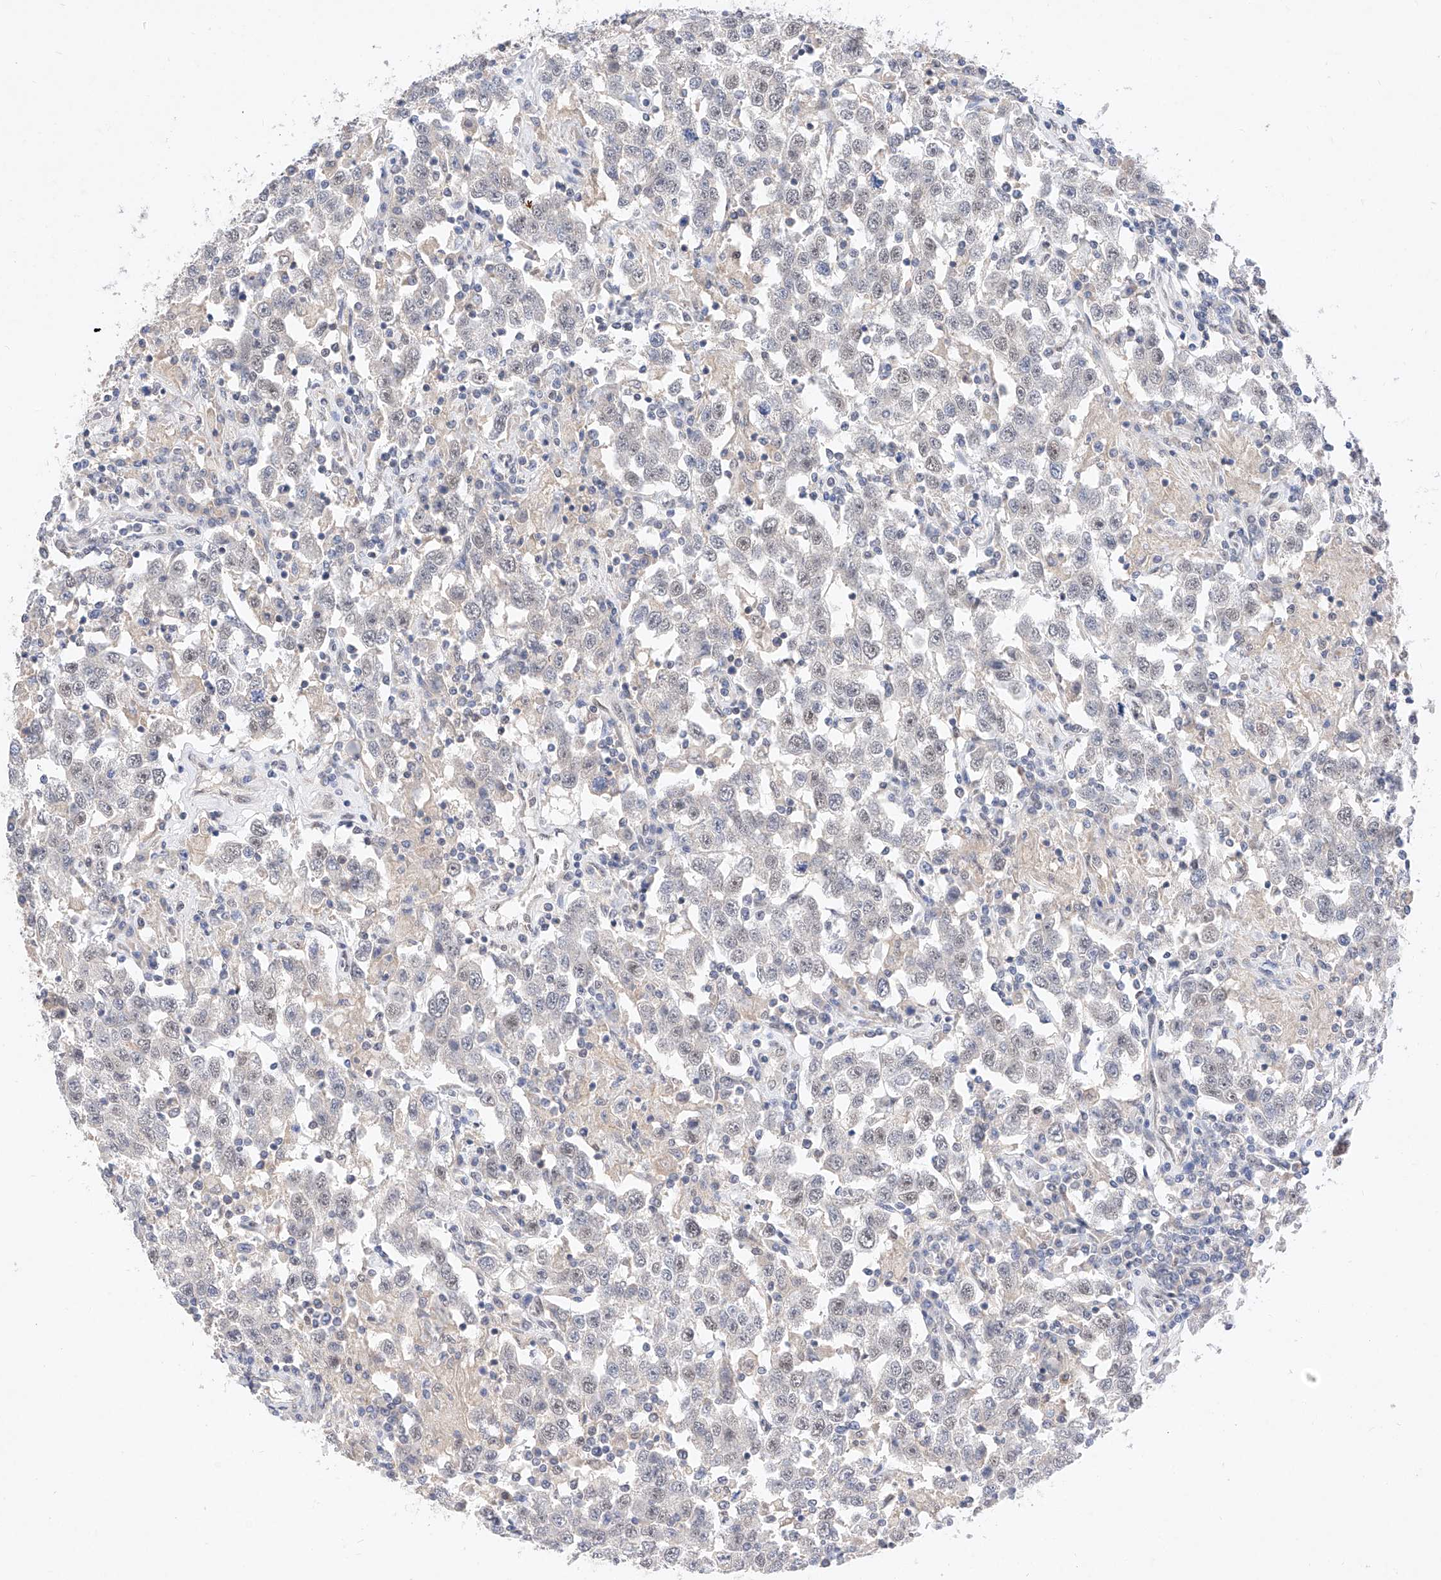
{"staining": {"intensity": "negative", "quantity": "none", "location": "none"}, "tissue": "testis cancer", "cell_type": "Tumor cells", "image_type": "cancer", "snomed": [{"axis": "morphology", "description": "Seminoma, NOS"}, {"axis": "topography", "description": "Testis"}], "caption": "IHC photomicrograph of seminoma (testis) stained for a protein (brown), which demonstrates no expression in tumor cells.", "gene": "KCNJ1", "patient": {"sex": "male", "age": 41}}